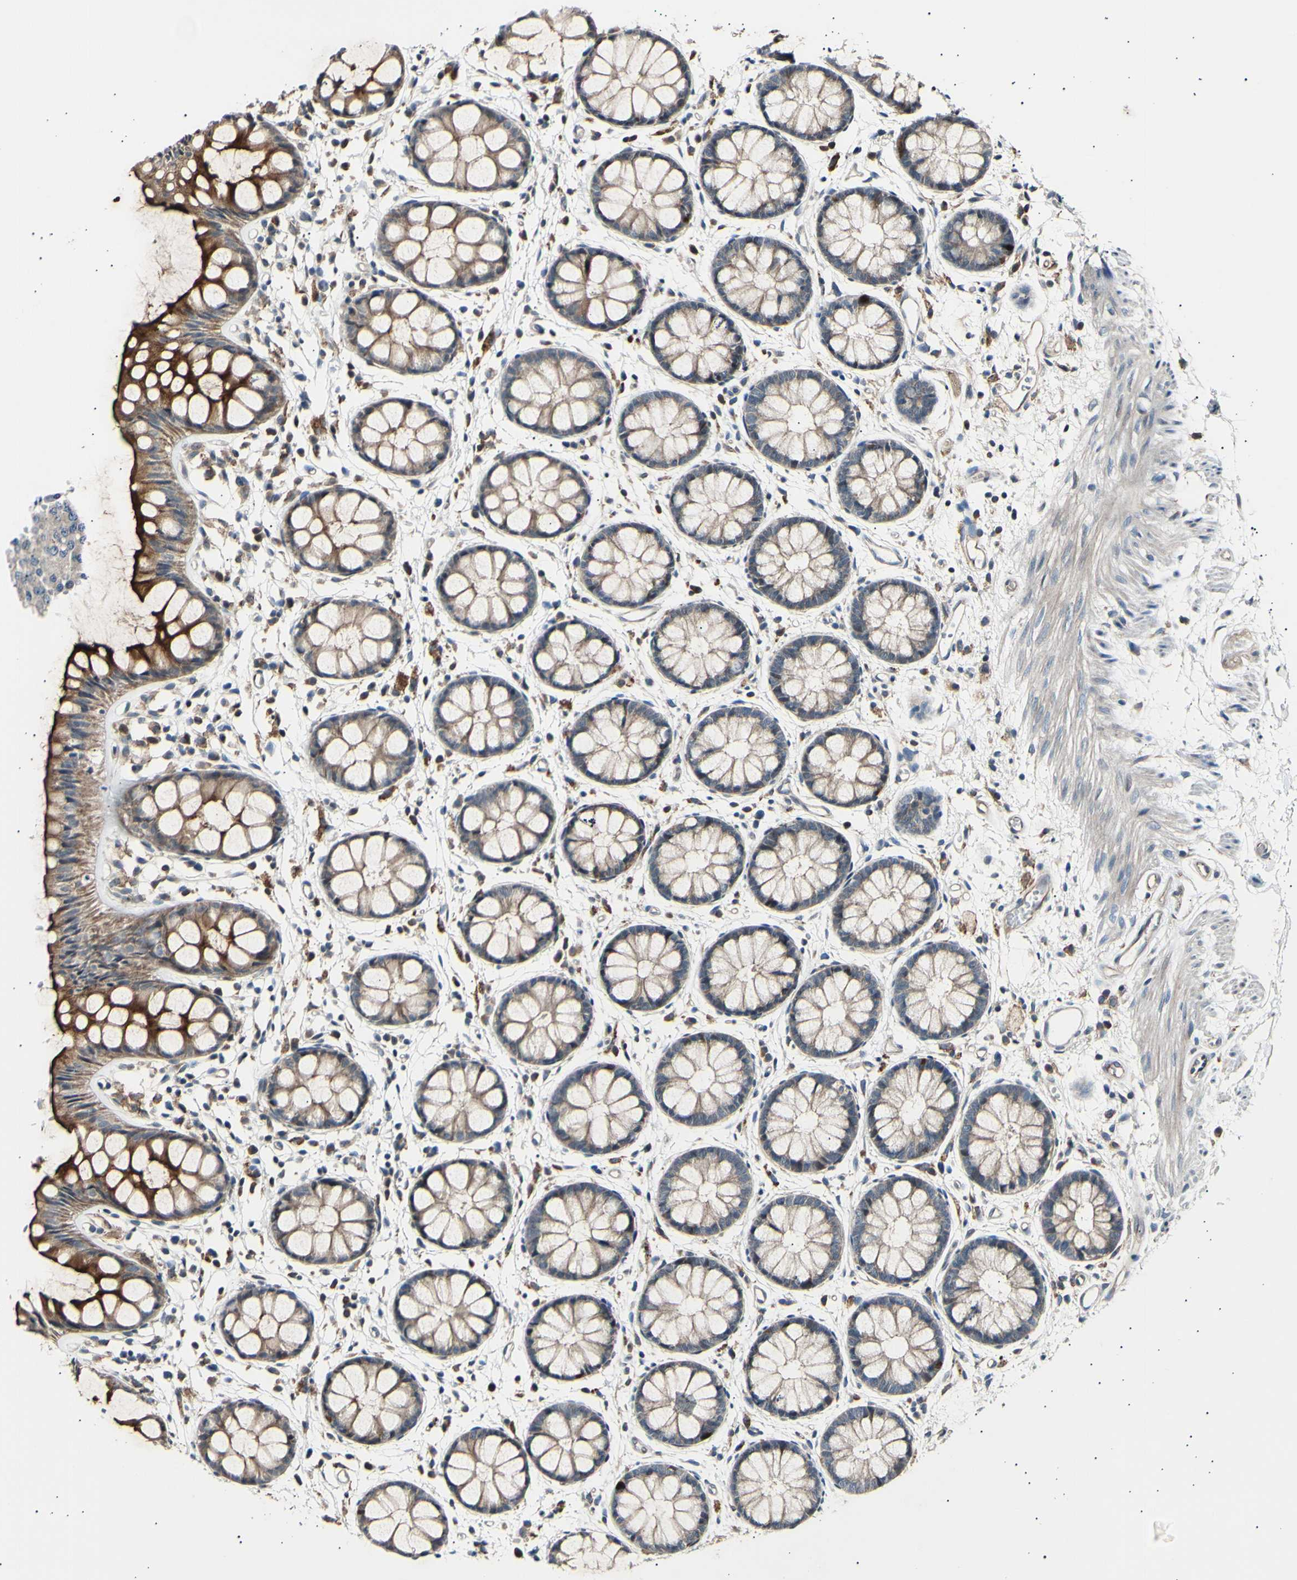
{"staining": {"intensity": "moderate", "quantity": ">75%", "location": "cytoplasmic/membranous"}, "tissue": "rectum", "cell_type": "Glandular cells", "image_type": "normal", "snomed": [{"axis": "morphology", "description": "Normal tissue, NOS"}, {"axis": "topography", "description": "Rectum"}], "caption": "Protein expression analysis of unremarkable human rectum reveals moderate cytoplasmic/membranous expression in about >75% of glandular cells. (Stains: DAB in brown, nuclei in blue, Microscopy: brightfield microscopy at high magnification).", "gene": "ITGA6", "patient": {"sex": "female", "age": 66}}